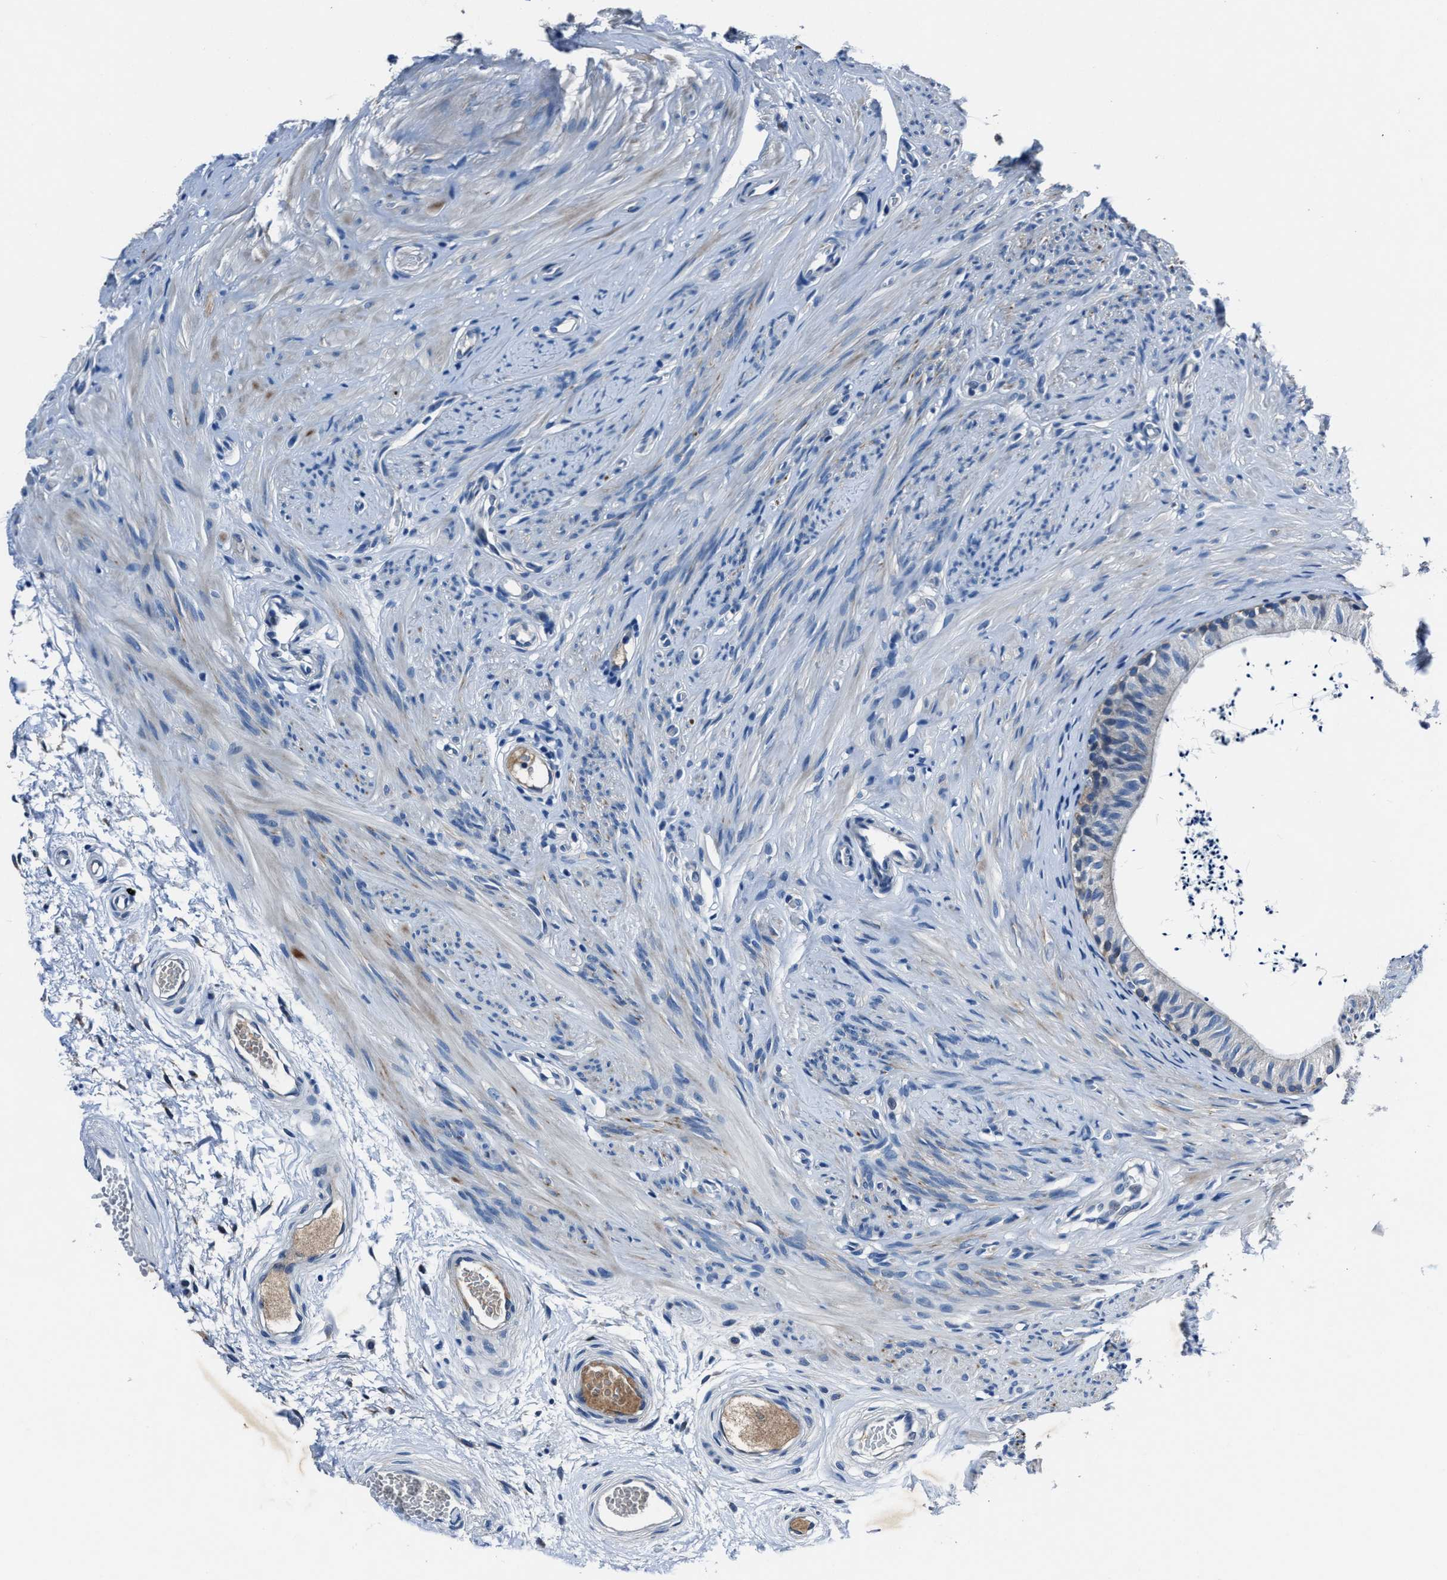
{"staining": {"intensity": "weak", "quantity": "<25%", "location": "cytoplasmic/membranous"}, "tissue": "epididymis", "cell_type": "Glandular cells", "image_type": "normal", "snomed": [{"axis": "morphology", "description": "Normal tissue, NOS"}, {"axis": "topography", "description": "Epididymis"}], "caption": "This is an immunohistochemistry (IHC) image of benign human epididymis. There is no expression in glandular cells.", "gene": "NACAD", "patient": {"sex": "male", "age": 56}}